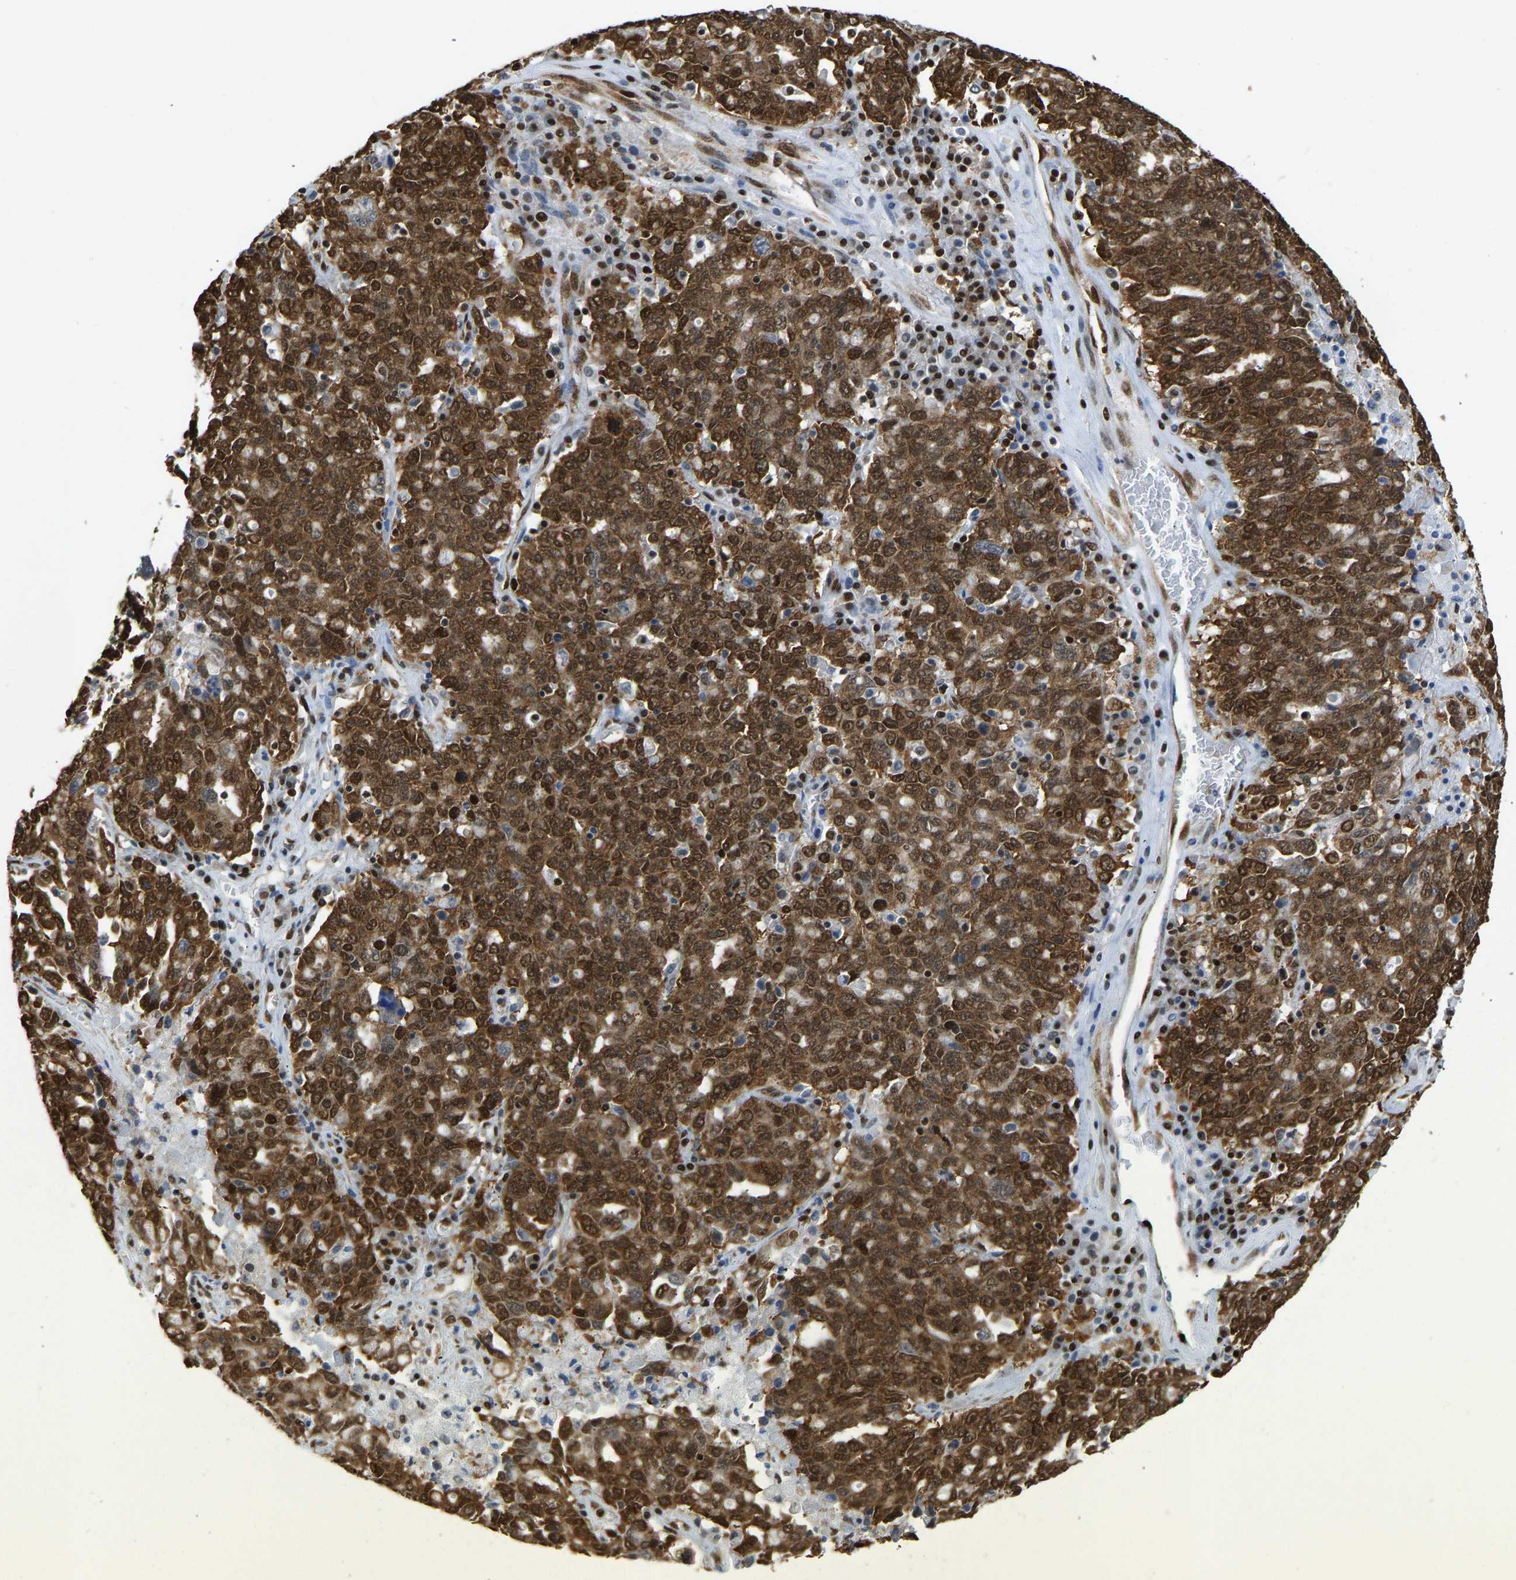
{"staining": {"intensity": "strong", "quantity": ">75%", "location": "cytoplasmic/membranous,nuclear"}, "tissue": "ovarian cancer", "cell_type": "Tumor cells", "image_type": "cancer", "snomed": [{"axis": "morphology", "description": "Carcinoma, endometroid"}, {"axis": "topography", "description": "Ovary"}], "caption": "Strong cytoplasmic/membranous and nuclear positivity is seen in about >75% of tumor cells in ovarian cancer (endometroid carcinoma). The staining is performed using DAB (3,3'-diaminobenzidine) brown chromogen to label protein expression. The nuclei are counter-stained blue using hematoxylin.", "gene": "ZSCAN20", "patient": {"sex": "female", "age": 62}}